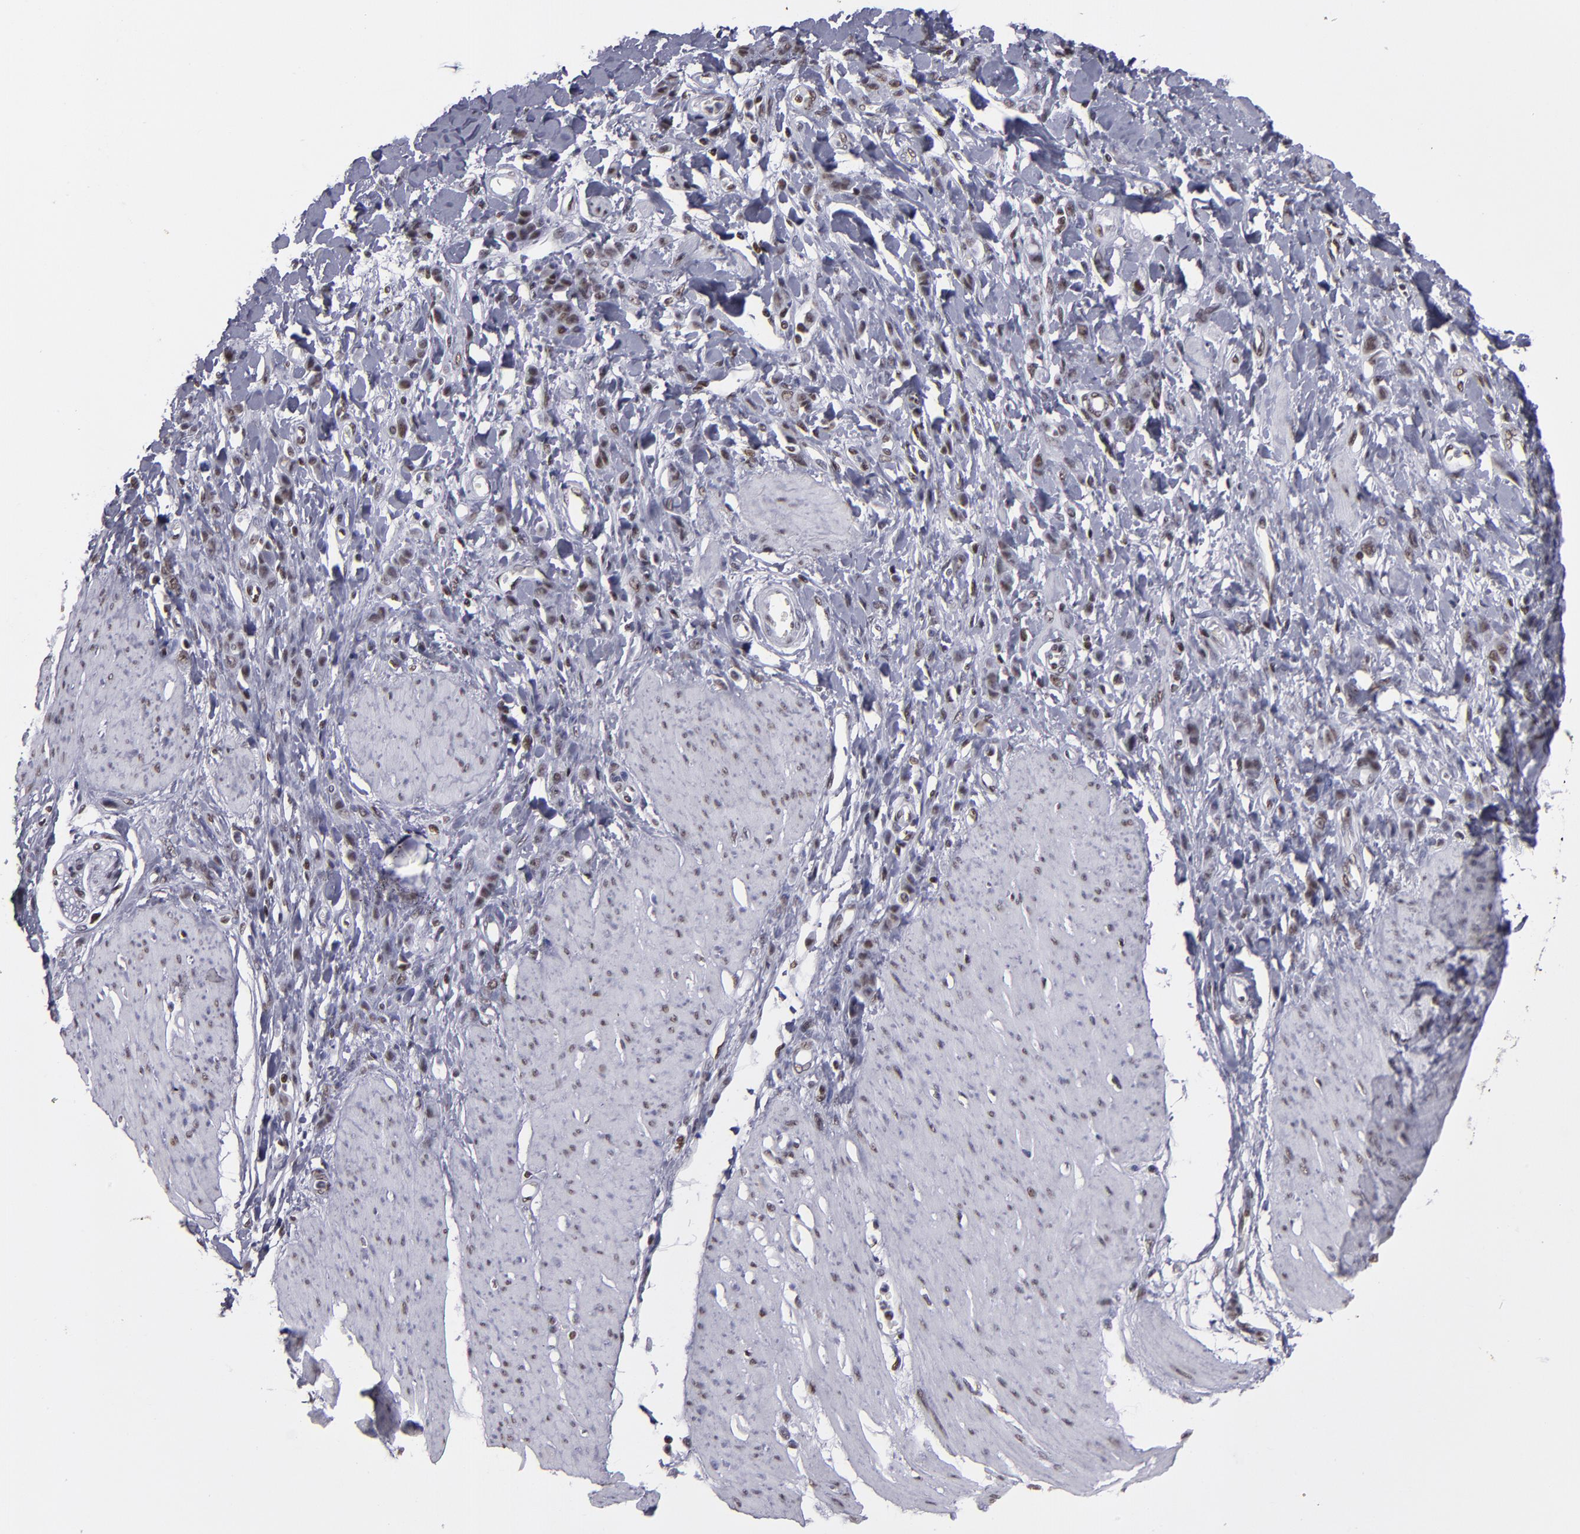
{"staining": {"intensity": "weak", "quantity": ">75%", "location": "nuclear"}, "tissue": "stomach cancer", "cell_type": "Tumor cells", "image_type": "cancer", "snomed": [{"axis": "morphology", "description": "Normal tissue, NOS"}, {"axis": "morphology", "description": "Adenocarcinoma, NOS"}, {"axis": "topography", "description": "Stomach"}], "caption": "Immunohistochemistry photomicrograph of neoplastic tissue: human stomach cancer (adenocarcinoma) stained using immunohistochemistry shows low levels of weak protein expression localized specifically in the nuclear of tumor cells, appearing as a nuclear brown color.", "gene": "TERF2", "patient": {"sex": "male", "age": 82}}